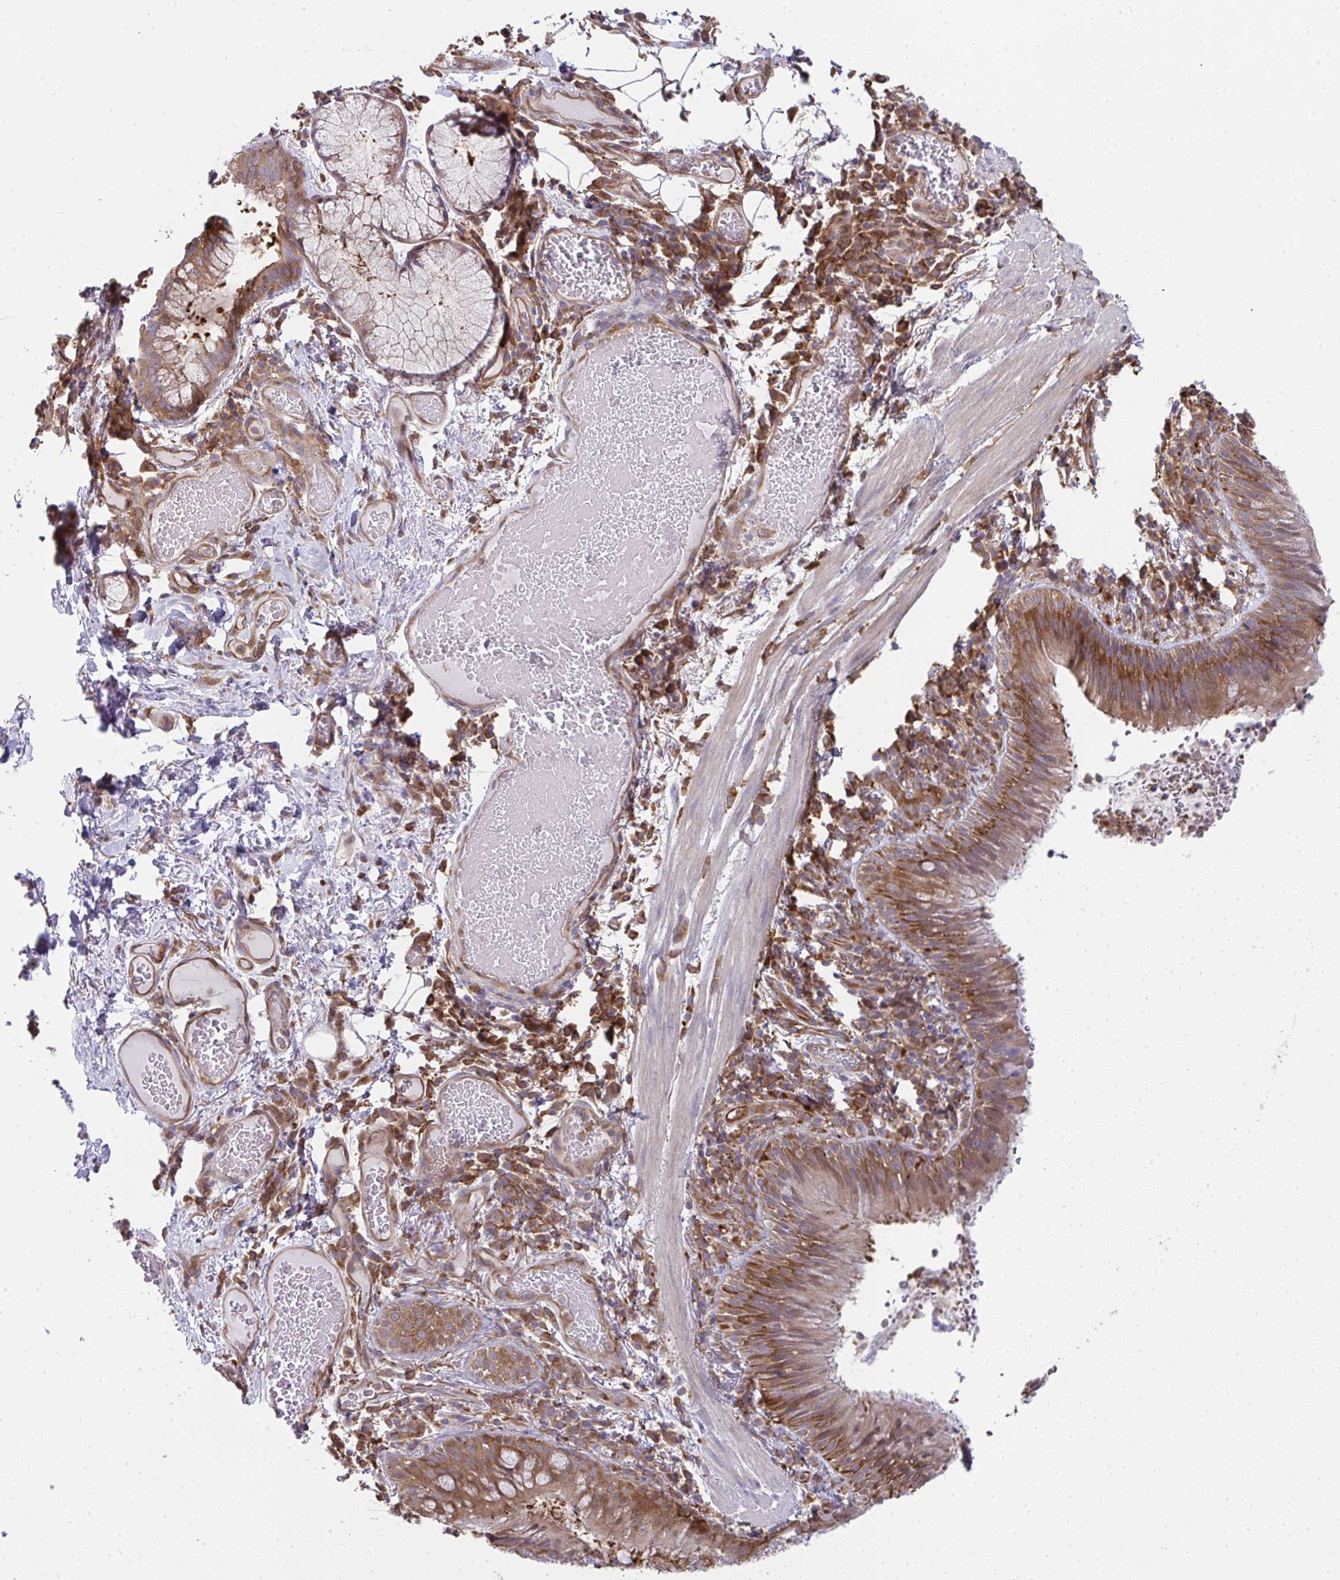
{"staining": {"intensity": "moderate", "quantity": ">75%", "location": "cytoplasmic/membranous"}, "tissue": "bronchus", "cell_type": "Respiratory epithelial cells", "image_type": "normal", "snomed": [{"axis": "morphology", "description": "Normal tissue, NOS"}, {"axis": "topography", "description": "Lymph node"}, {"axis": "topography", "description": "Bronchus"}], "caption": "This image reveals immunohistochemistry (IHC) staining of benign bronchus, with medium moderate cytoplasmic/membranous expression in about >75% of respiratory epithelial cells.", "gene": "ALDH16A1", "patient": {"sex": "male", "age": 56}}